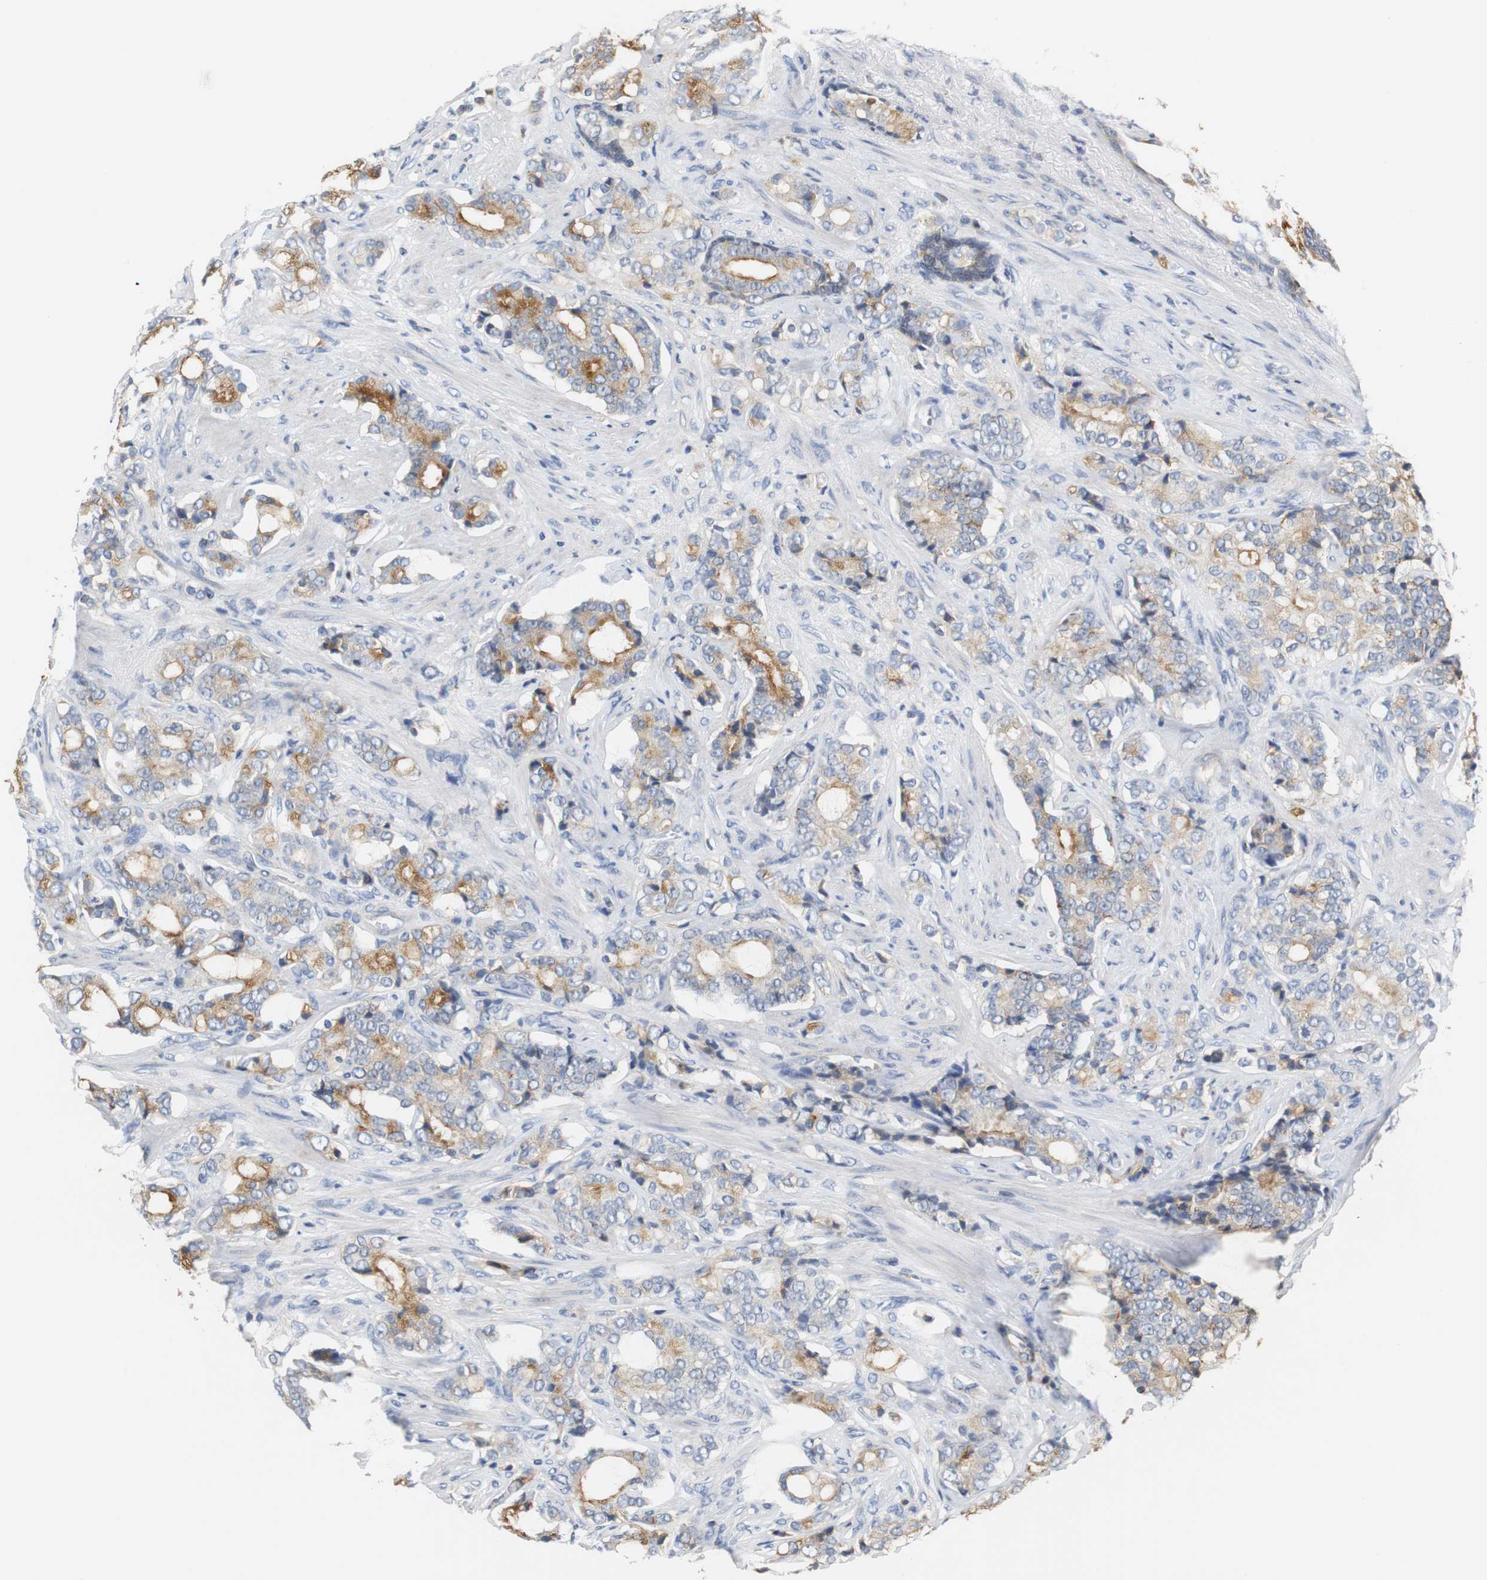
{"staining": {"intensity": "moderate", "quantity": ">75%", "location": "cytoplasmic/membranous"}, "tissue": "prostate cancer", "cell_type": "Tumor cells", "image_type": "cancer", "snomed": [{"axis": "morphology", "description": "Adenocarcinoma, Low grade"}, {"axis": "topography", "description": "Prostate"}], "caption": "A brown stain highlights moderate cytoplasmic/membranous expression of a protein in human prostate cancer tumor cells.", "gene": "VAMP8", "patient": {"sex": "male", "age": 58}}